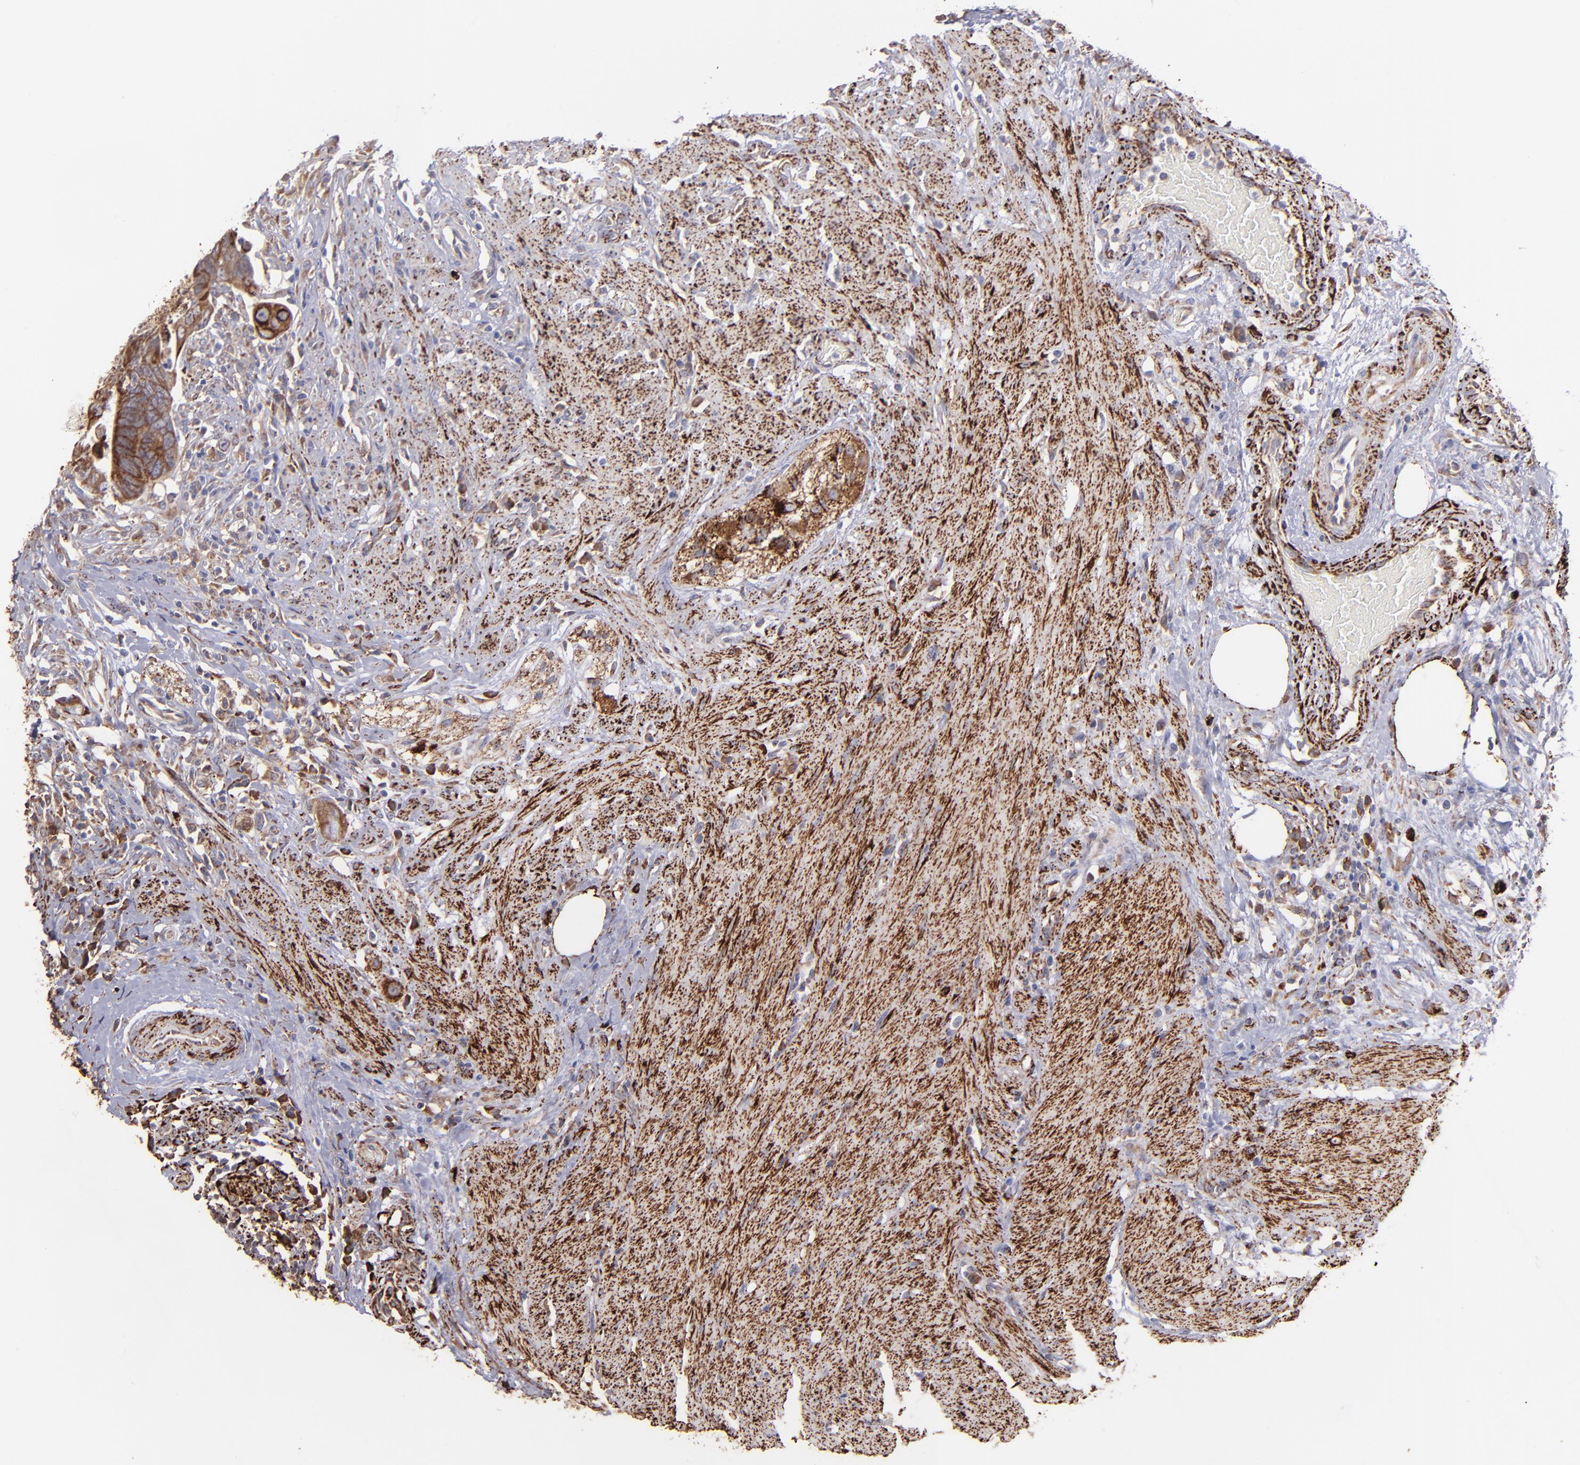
{"staining": {"intensity": "moderate", "quantity": "25%-75%", "location": "cytoplasmic/membranous"}, "tissue": "colorectal cancer", "cell_type": "Tumor cells", "image_type": "cancer", "snomed": [{"axis": "morphology", "description": "Adenocarcinoma, NOS"}, {"axis": "topography", "description": "Rectum"}], "caption": "Protein staining of colorectal cancer (adenocarcinoma) tissue reveals moderate cytoplasmic/membranous expression in approximately 25%-75% of tumor cells. The protein is shown in brown color, while the nuclei are stained blue.", "gene": "MAOB", "patient": {"sex": "male", "age": 53}}